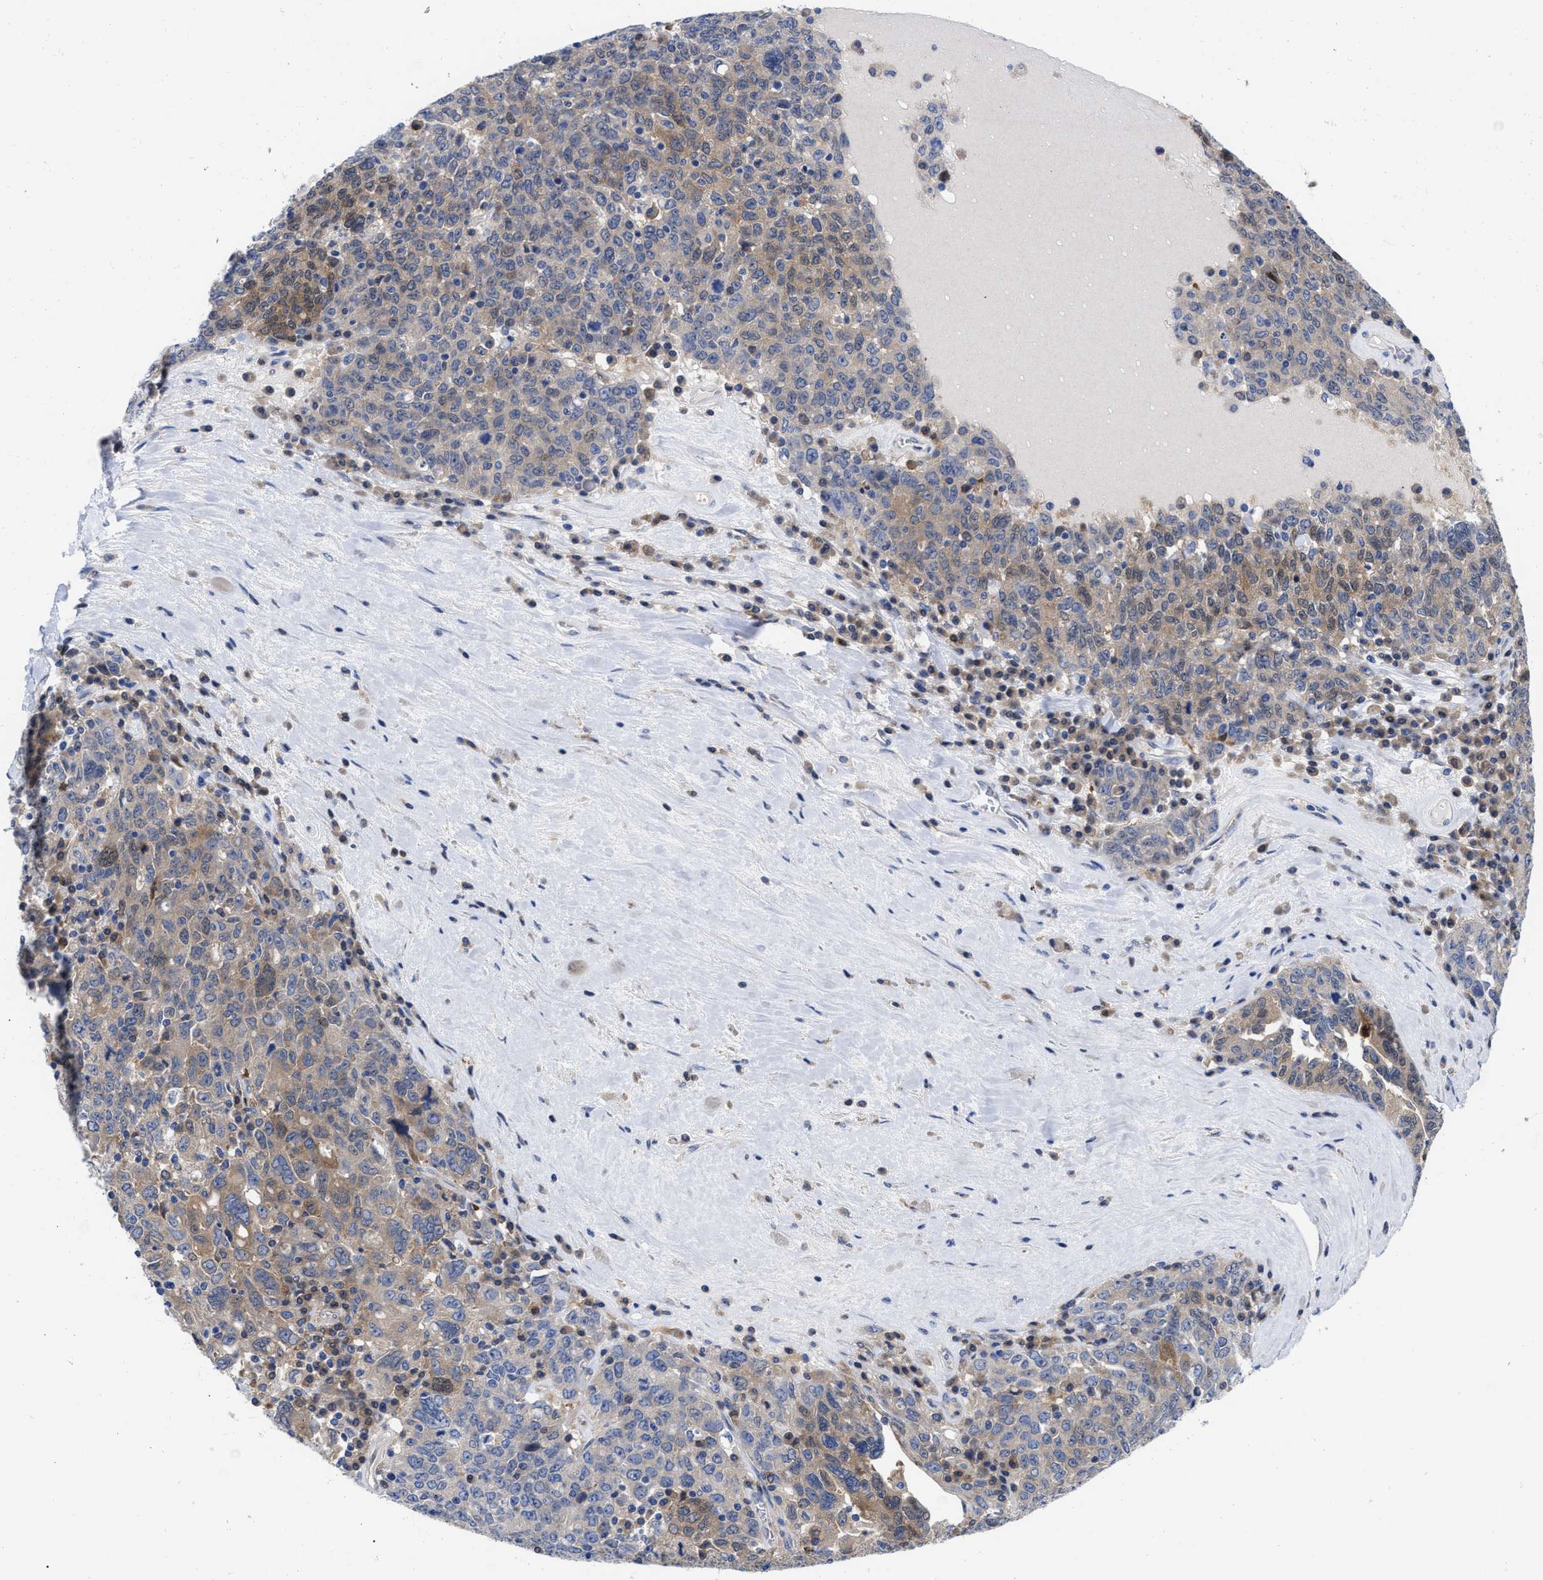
{"staining": {"intensity": "moderate", "quantity": ">75%", "location": "cytoplasmic/membranous"}, "tissue": "ovarian cancer", "cell_type": "Tumor cells", "image_type": "cancer", "snomed": [{"axis": "morphology", "description": "Carcinoma, endometroid"}, {"axis": "topography", "description": "Ovary"}], "caption": "A brown stain shows moderate cytoplasmic/membranous expression of a protein in human endometroid carcinoma (ovarian) tumor cells.", "gene": "RBKS", "patient": {"sex": "female", "age": 62}}